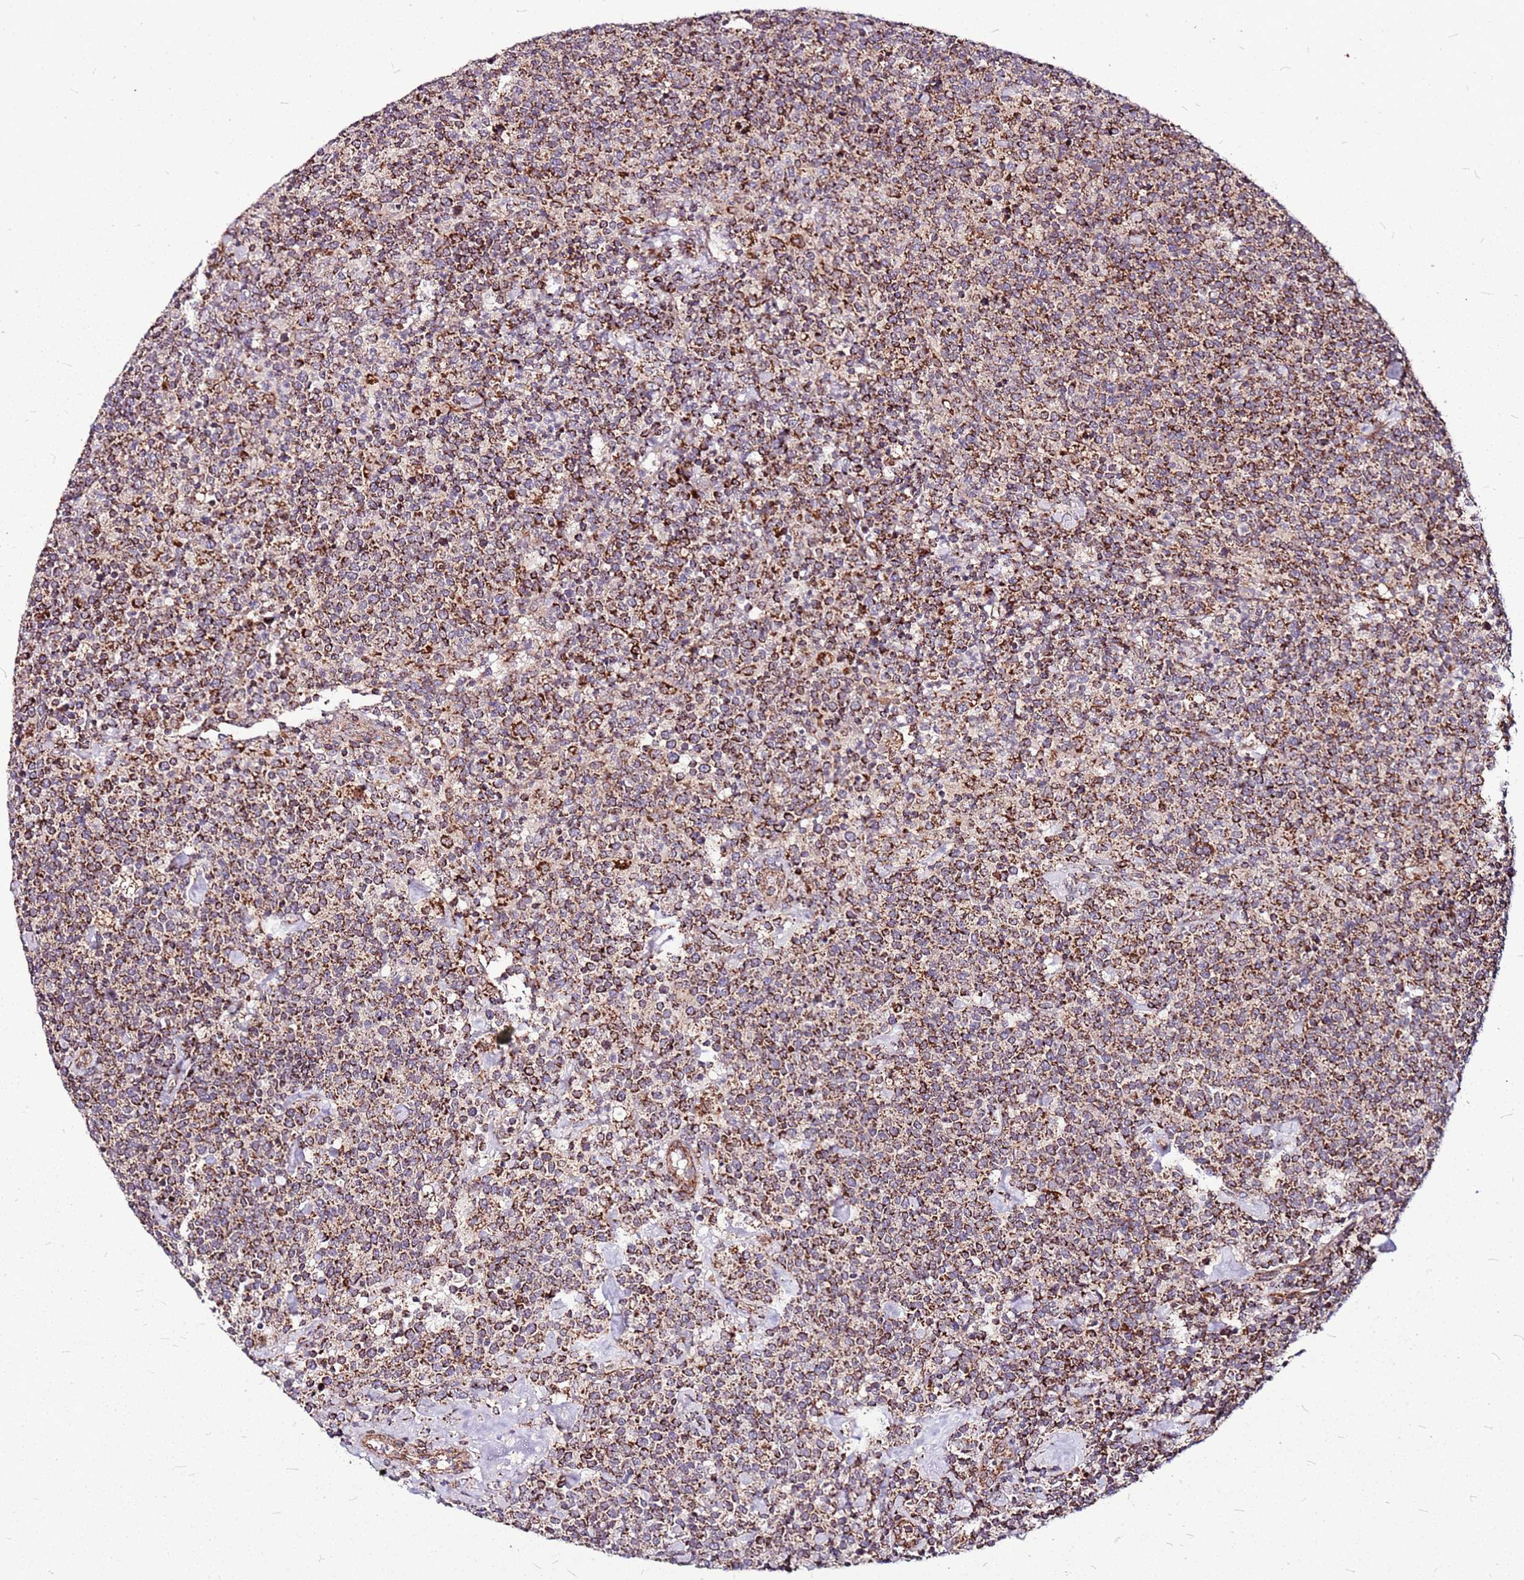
{"staining": {"intensity": "moderate", "quantity": ">75%", "location": "cytoplasmic/membranous"}, "tissue": "lymphoma", "cell_type": "Tumor cells", "image_type": "cancer", "snomed": [{"axis": "morphology", "description": "Malignant lymphoma, non-Hodgkin's type, High grade"}, {"axis": "topography", "description": "Lymph node"}], "caption": "Lymphoma stained with DAB (3,3'-diaminobenzidine) IHC reveals medium levels of moderate cytoplasmic/membranous positivity in approximately >75% of tumor cells.", "gene": "OR51T1", "patient": {"sex": "male", "age": 61}}